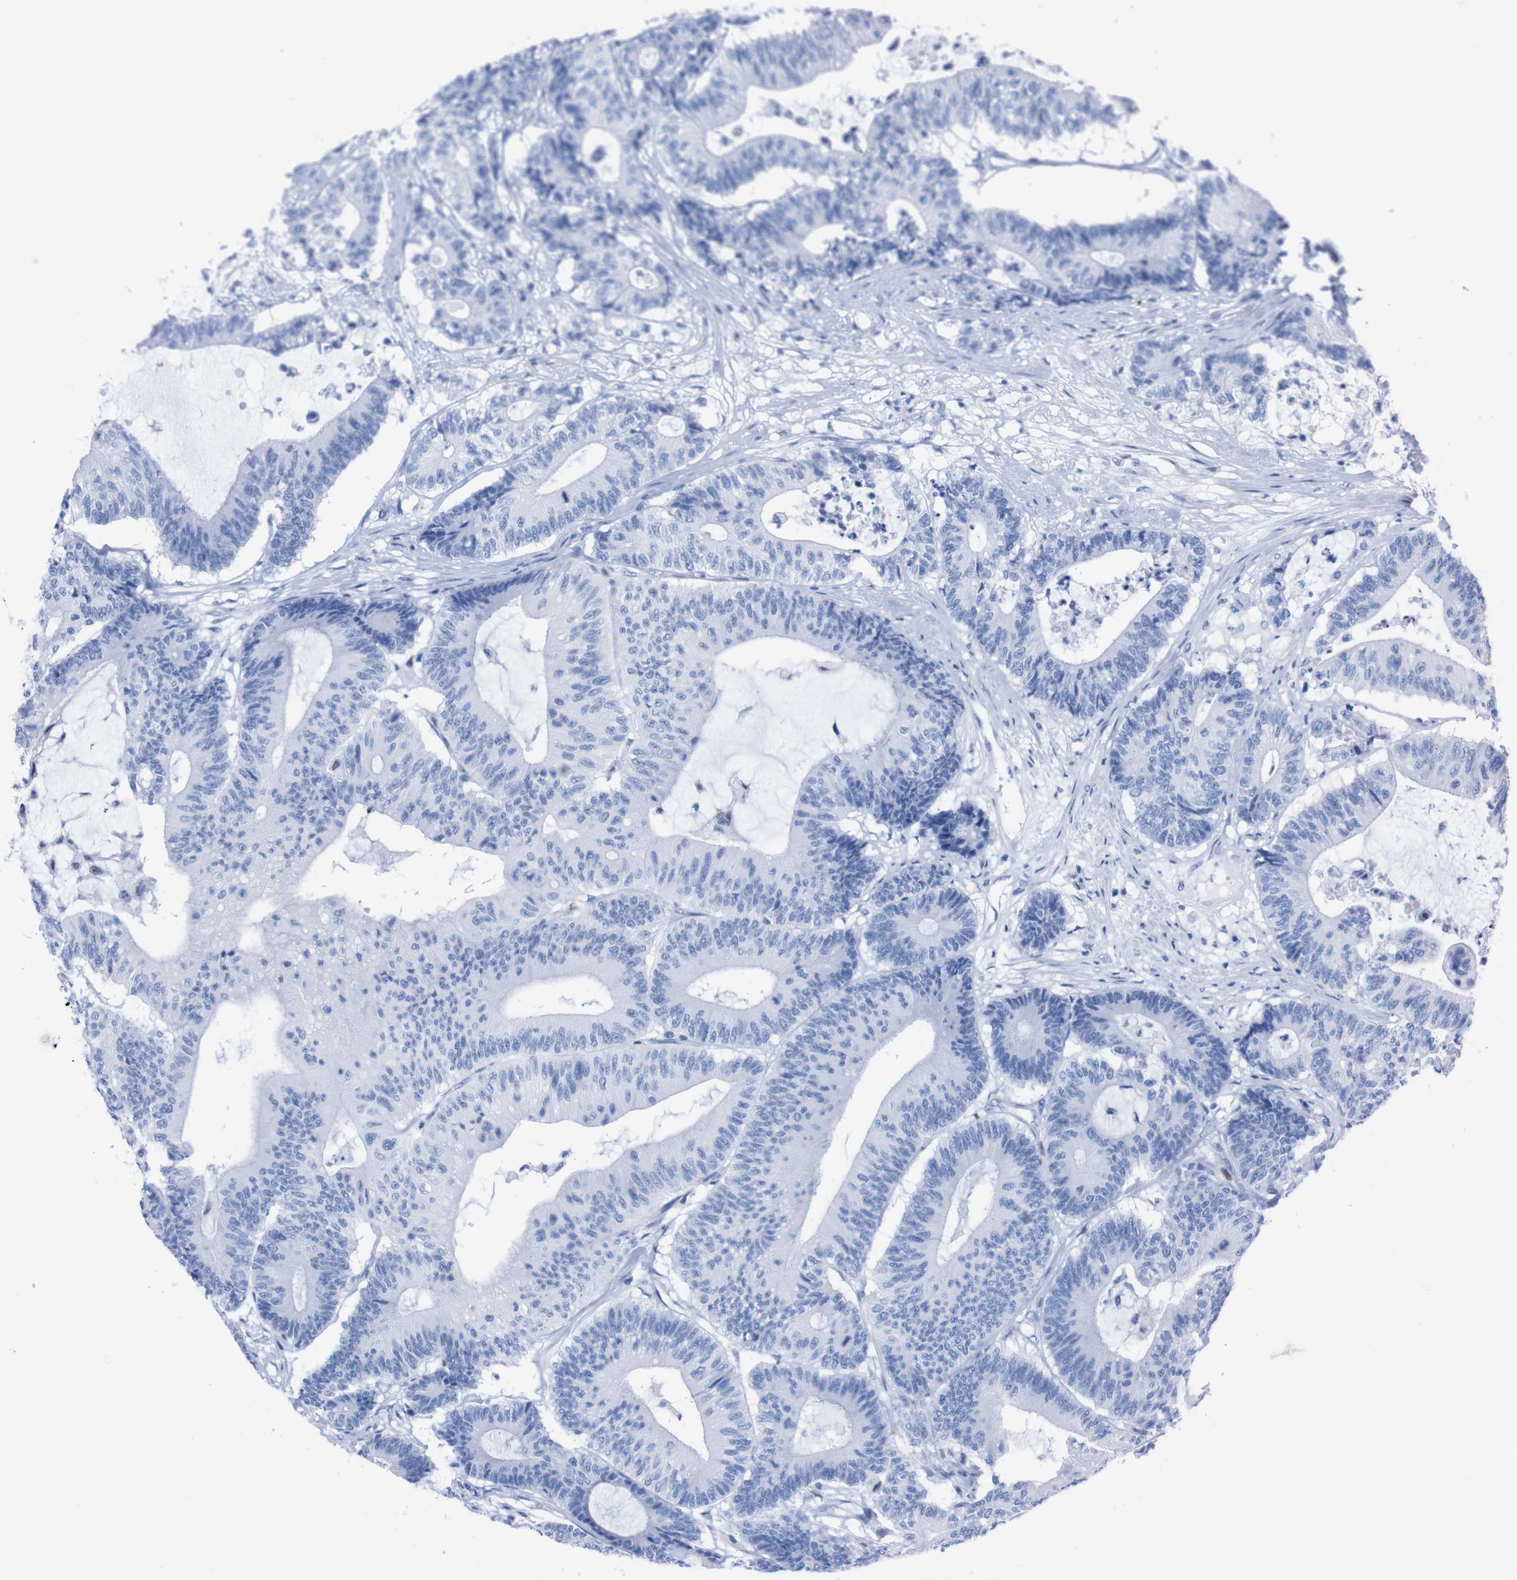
{"staining": {"intensity": "negative", "quantity": "none", "location": "none"}, "tissue": "colorectal cancer", "cell_type": "Tumor cells", "image_type": "cancer", "snomed": [{"axis": "morphology", "description": "Adenocarcinoma, NOS"}, {"axis": "topography", "description": "Colon"}], "caption": "Immunohistochemical staining of human colorectal cancer (adenocarcinoma) shows no significant expression in tumor cells.", "gene": "P2RY12", "patient": {"sex": "female", "age": 84}}